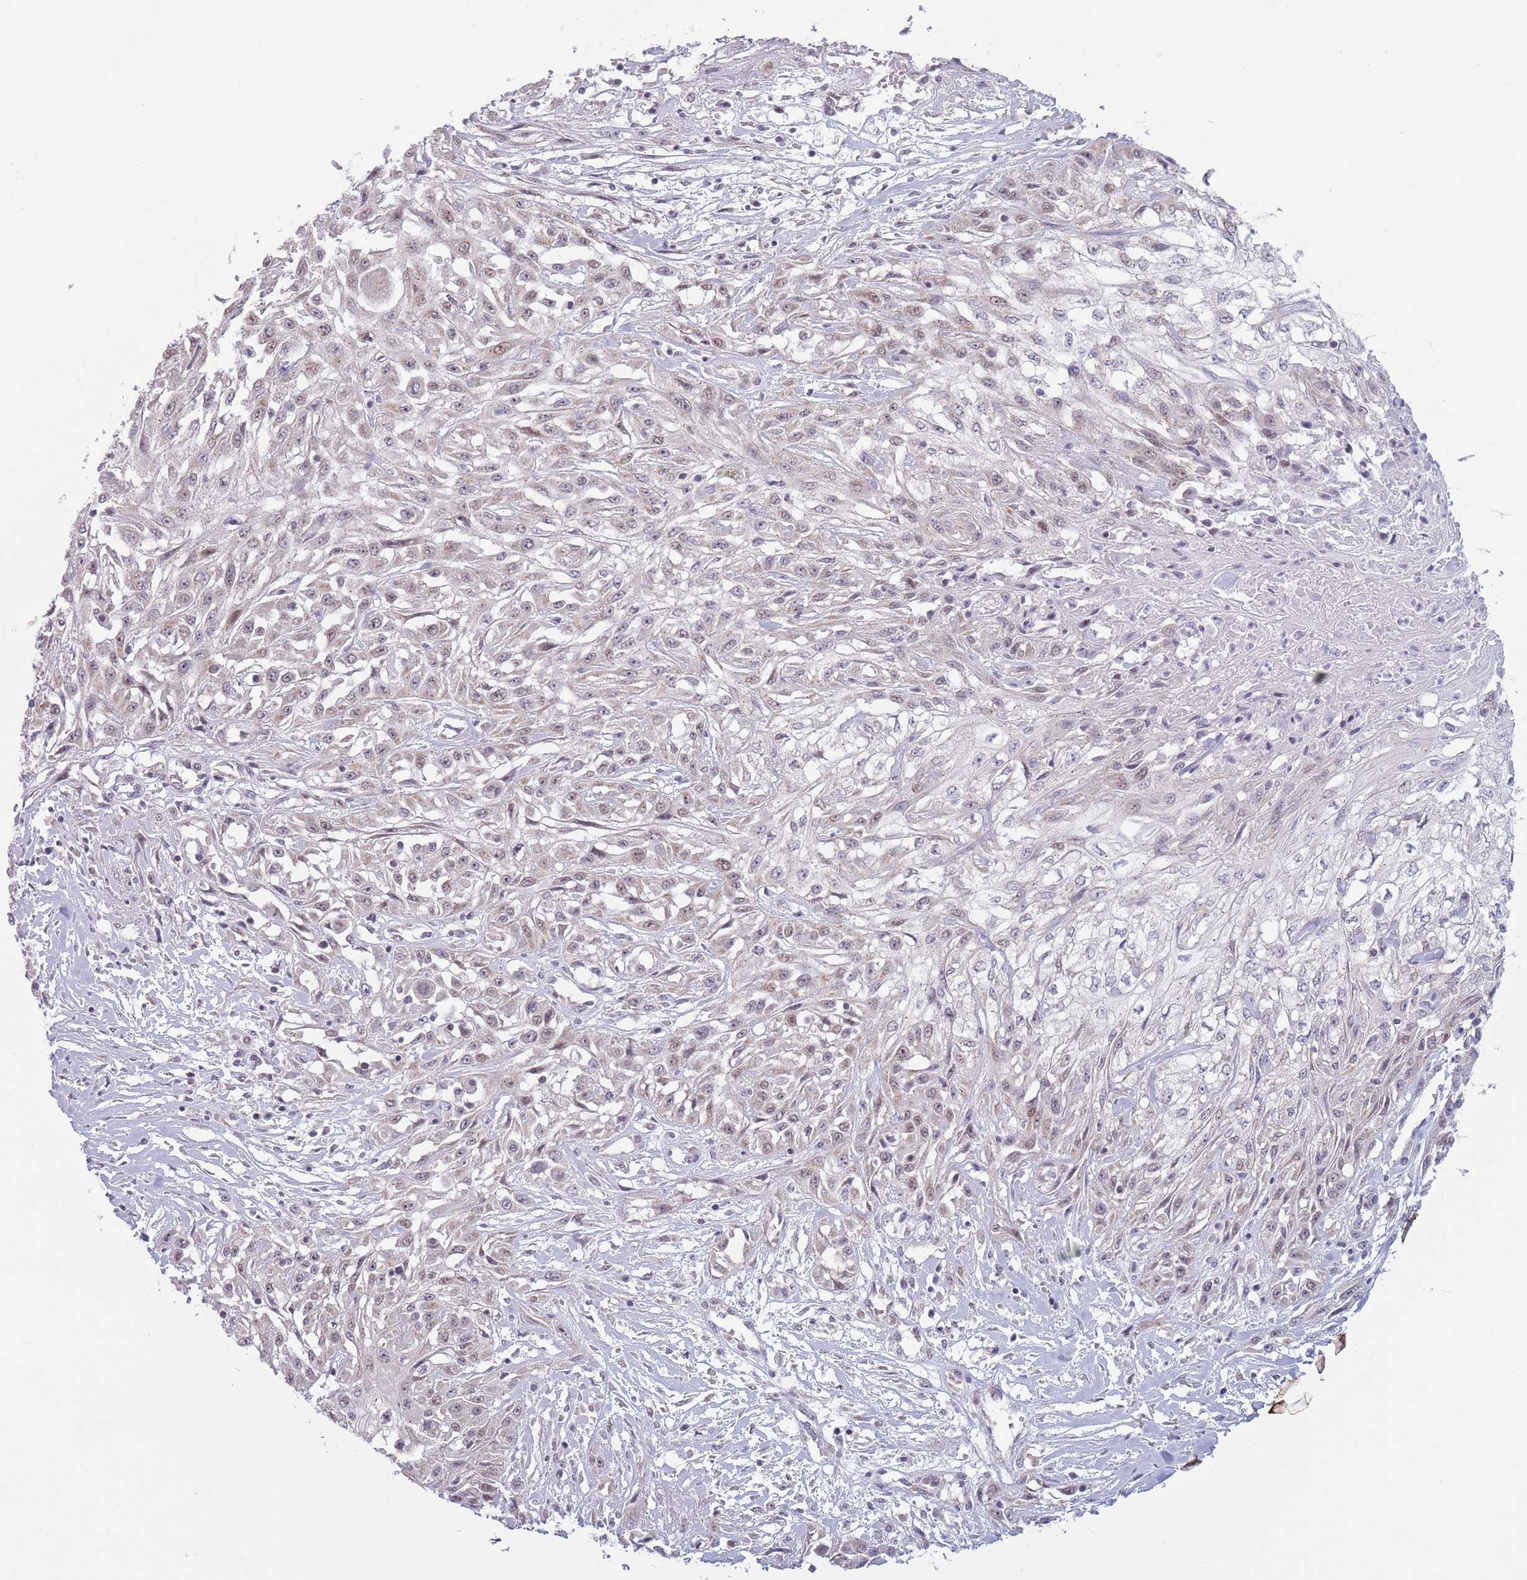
{"staining": {"intensity": "weak", "quantity": "<25%", "location": "nuclear"}, "tissue": "skin cancer", "cell_type": "Tumor cells", "image_type": "cancer", "snomed": [{"axis": "morphology", "description": "Squamous cell carcinoma, NOS"}, {"axis": "morphology", "description": "Squamous cell carcinoma, metastatic, NOS"}, {"axis": "topography", "description": "Skin"}, {"axis": "topography", "description": "Lymph node"}], "caption": "Immunohistochemistry (IHC) photomicrograph of neoplastic tissue: human skin cancer stained with DAB (3,3'-diaminobenzidine) shows no significant protein expression in tumor cells.", "gene": "MRPL34", "patient": {"sex": "male", "age": 75}}